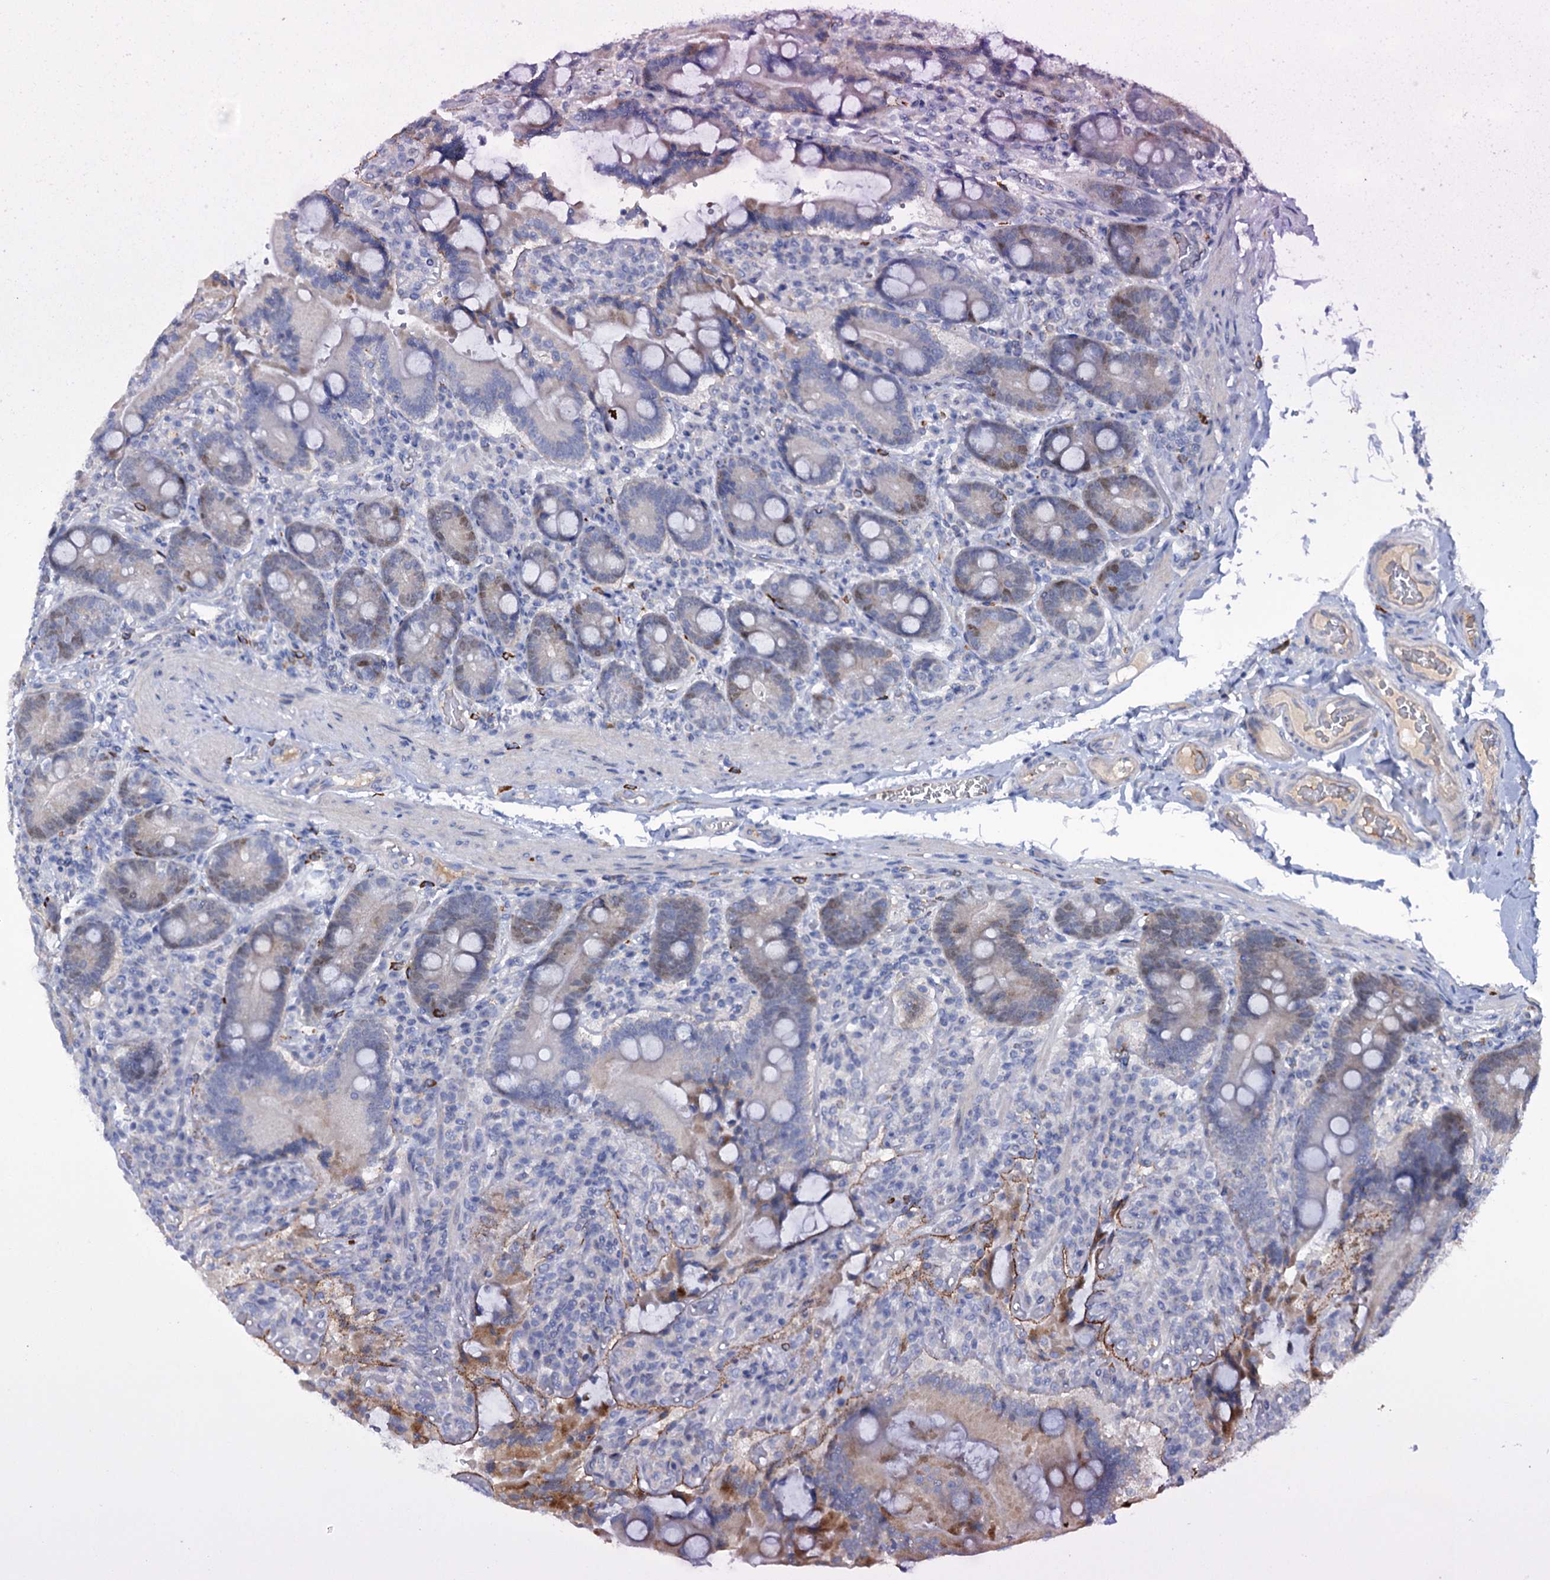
{"staining": {"intensity": "moderate", "quantity": "<25%", "location": "cytoplasmic/membranous,nuclear"}, "tissue": "duodenum", "cell_type": "Glandular cells", "image_type": "normal", "snomed": [{"axis": "morphology", "description": "Normal tissue, NOS"}, {"axis": "topography", "description": "Duodenum"}], "caption": "Duodenum stained with DAB (3,3'-diaminobenzidine) IHC demonstrates low levels of moderate cytoplasmic/membranous,nuclear positivity in about <25% of glandular cells.", "gene": "FAM111B", "patient": {"sex": "female", "age": 62}}